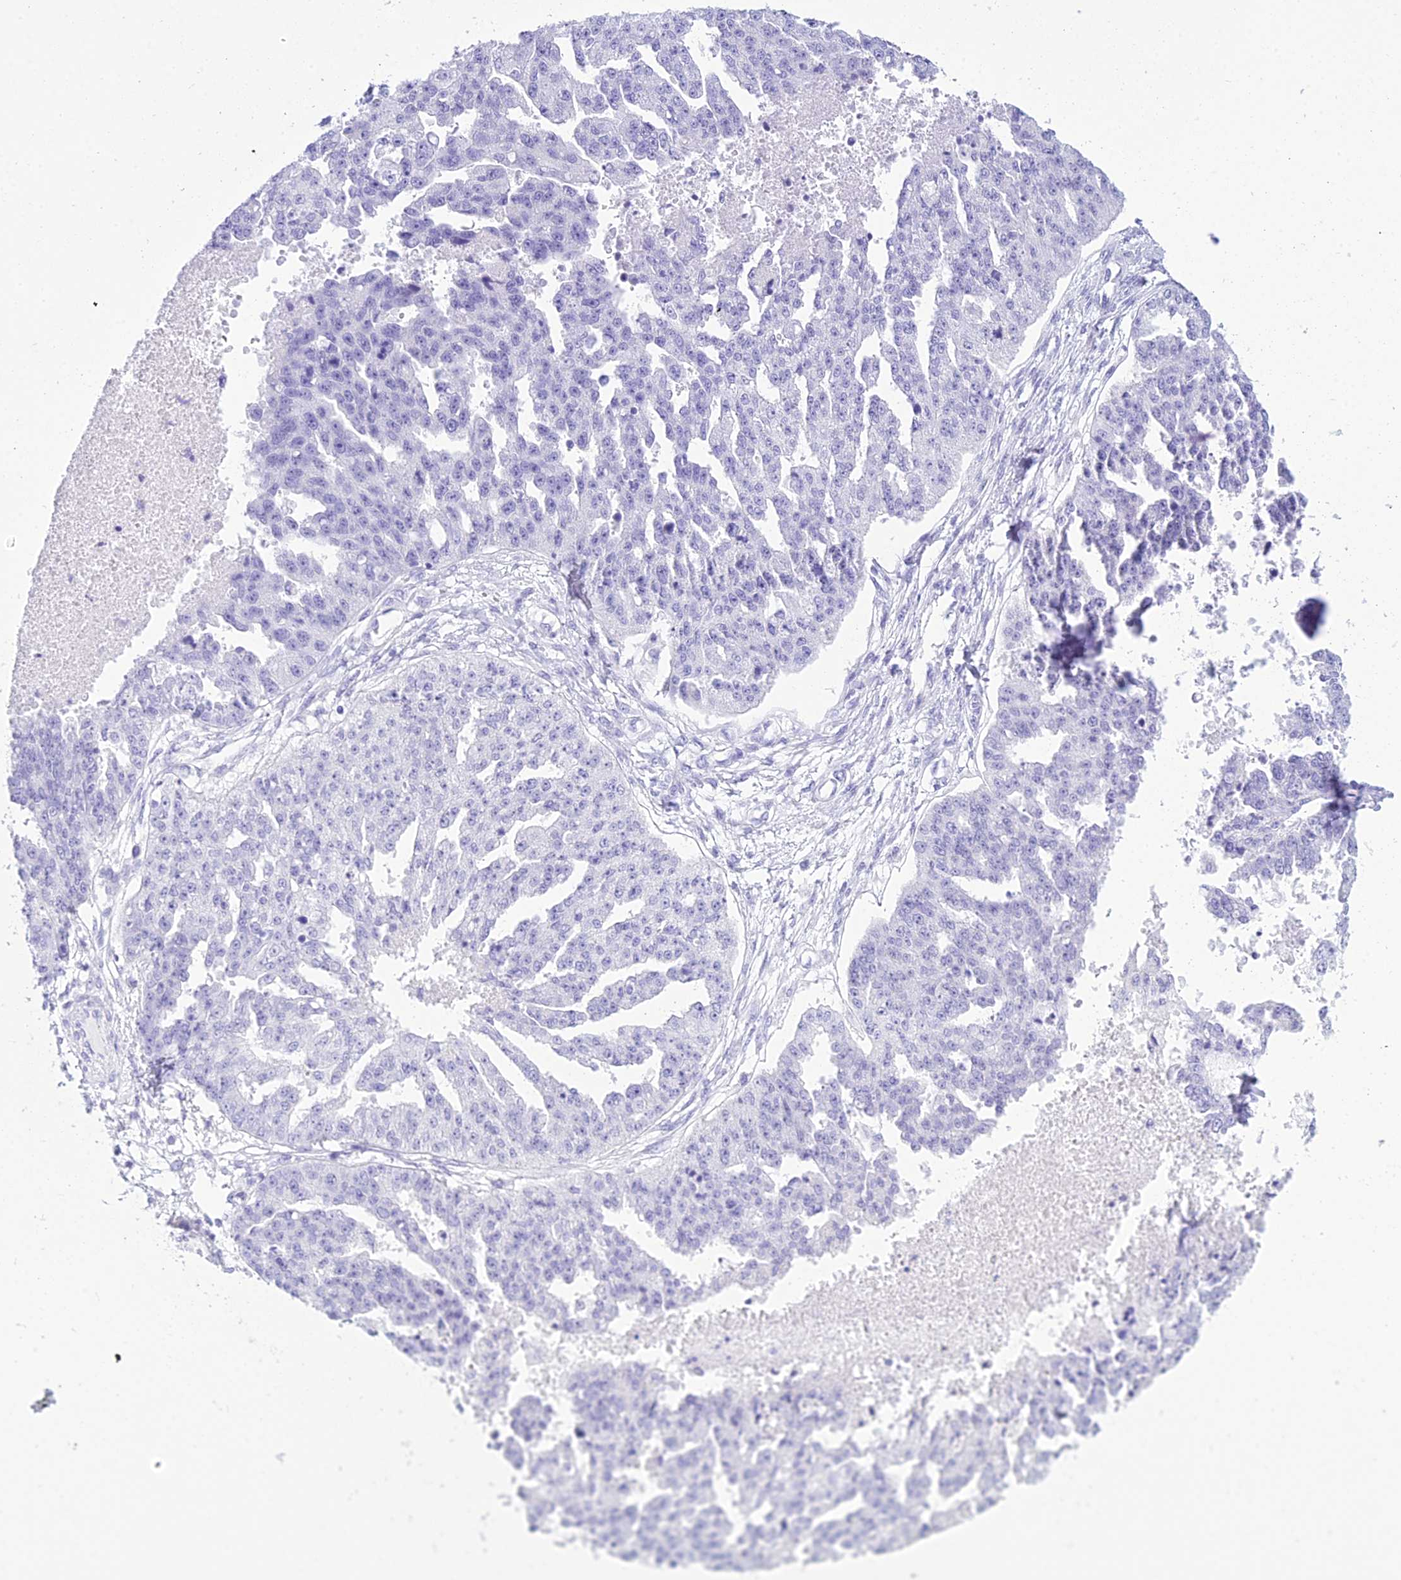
{"staining": {"intensity": "negative", "quantity": "none", "location": "none"}, "tissue": "ovarian cancer", "cell_type": "Tumor cells", "image_type": "cancer", "snomed": [{"axis": "morphology", "description": "Cystadenocarcinoma, serous, NOS"}, {"axis": "topography", "description": "Ovary"}], "caption": "High power microscopy micrograph of an IHC photomicrograph of ovarian cancer (serous cystadenocarcinoma), revealing no significant expression in tumor cells. (DAB IHC with hematoxylin counter stain).", "gene": "ZNF442", "patient": {"sex": "female", "age": 58}}